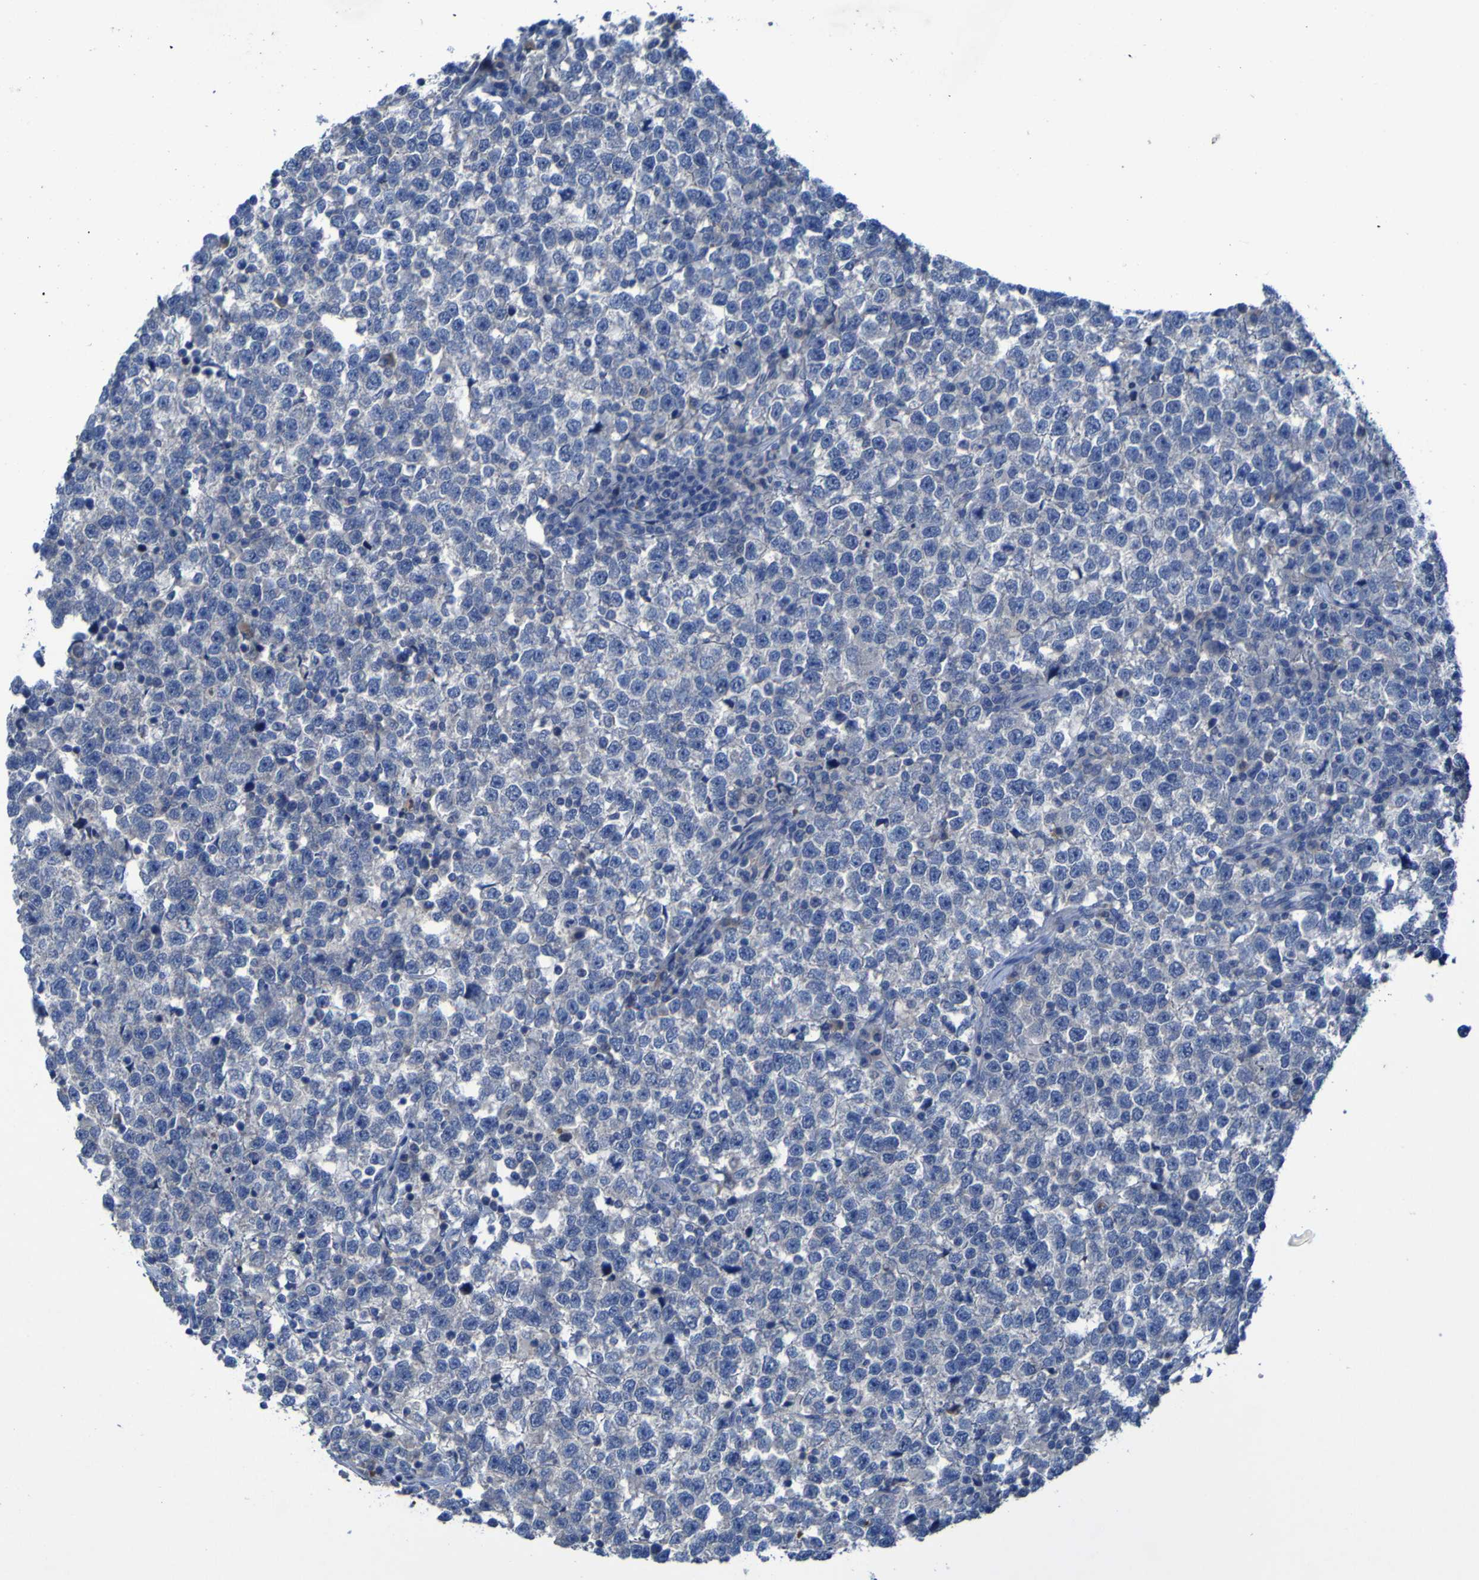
{"staining": {"intensity": "negative", "quantity": "none", "location": "none"}, "tissue": "testis cancer", "cell_type": "Tumor cells", "image_type": "cancer", "snomed": [{"axis": "morphology", "description": "Seminoma, NOS"}, {"axis": "topography", "description": "Testis"}], "caption": "Tumor cells show no significant protein positivity in testis seminoma. Nuclei are stained in blue.", "gene": "SGK2", "patient": {"sex": "male", "age": 43}}